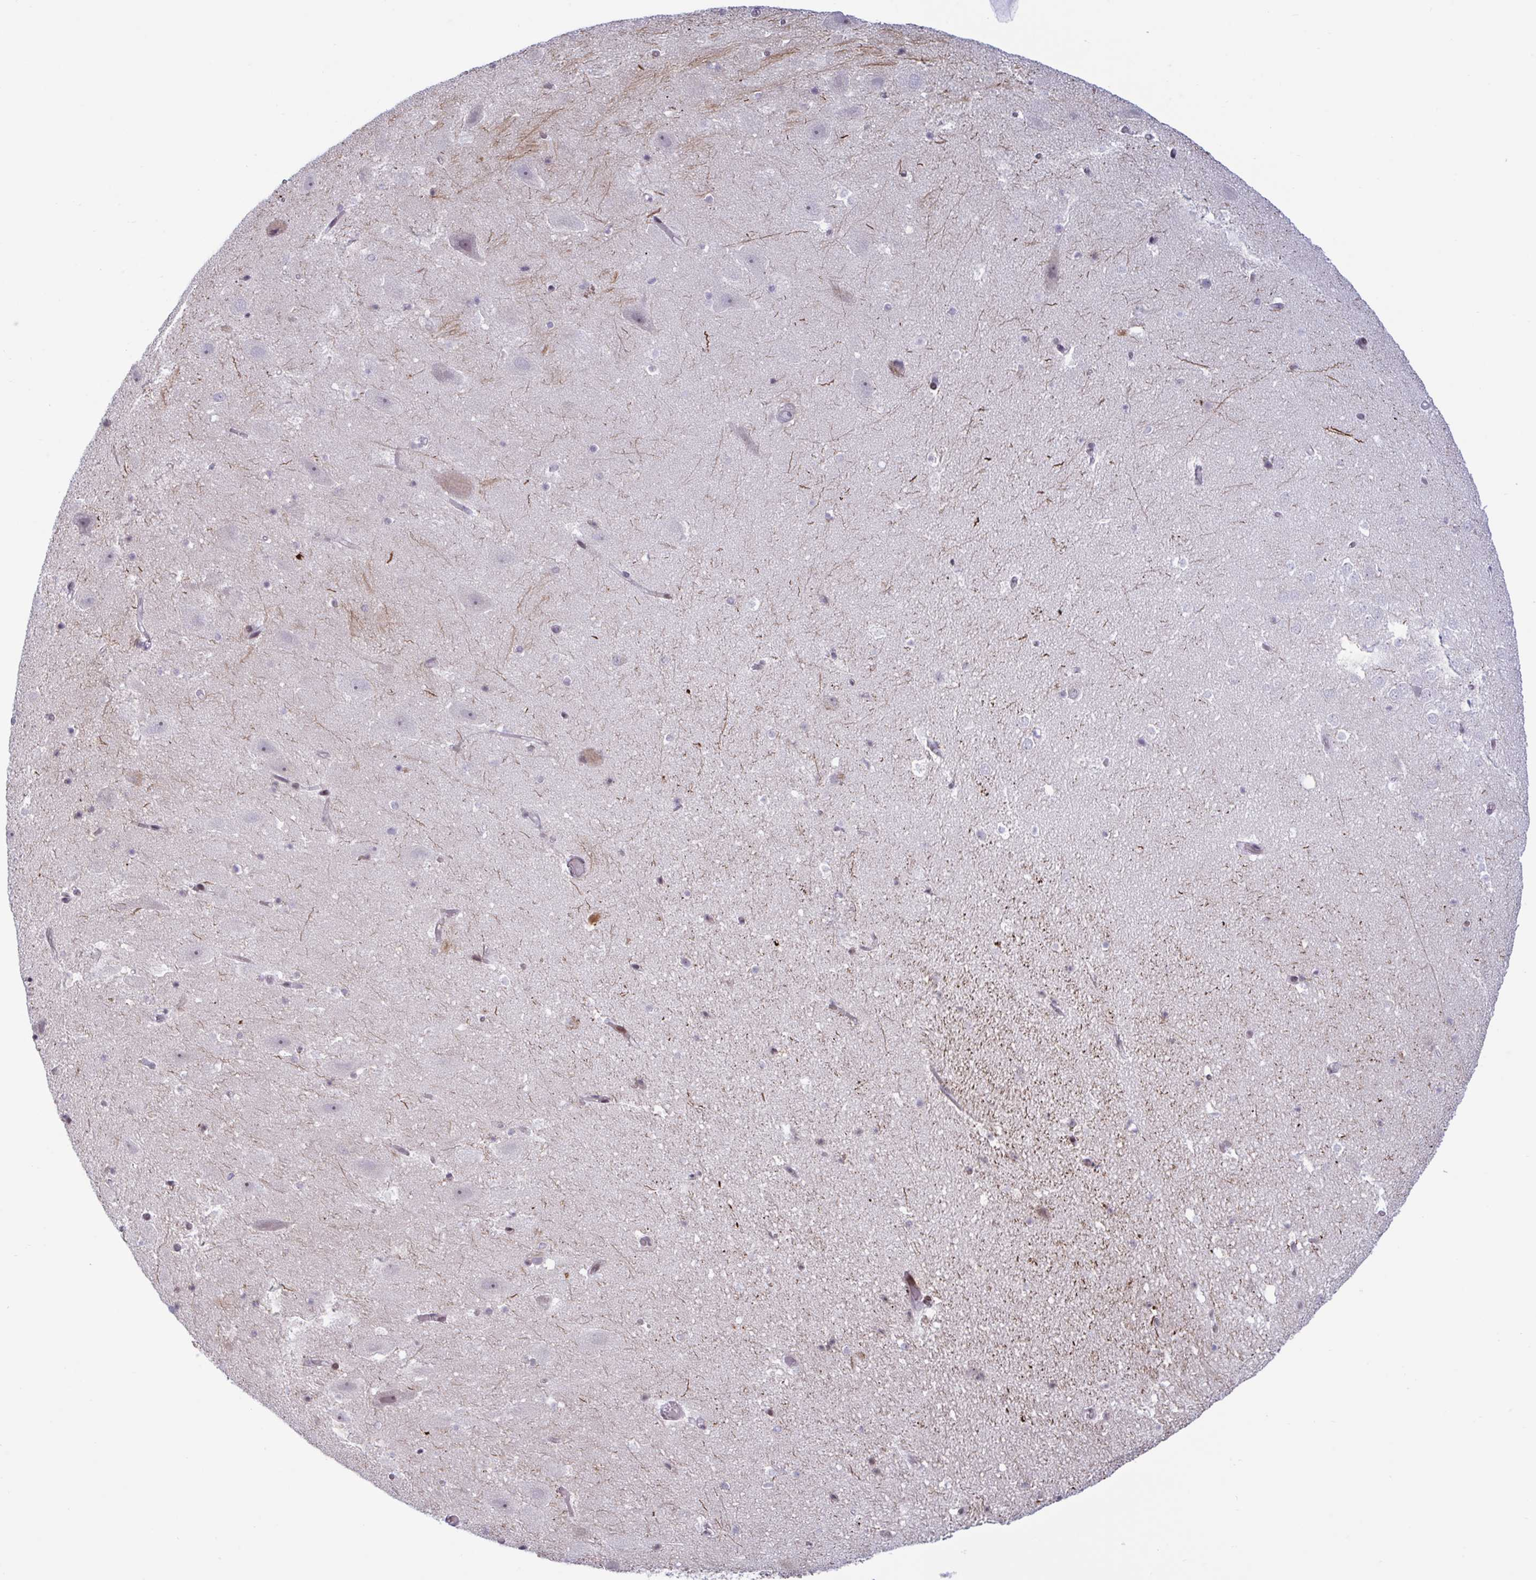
{"staining": {"intensity": "negative", "quantity": "none", "location": "none"}, "tissue": "hippocampus", "cell_type": "Glial cells", "image_type": "normal", "snomed": [{"axis": "morphology", "description": "Normal tissue, NOS"}, {"axis": "topography", "description": "Hippocampus"}], "caption": "DAB (3,3'-diaminobenzidine) immunohistochemical staining of normal human hippocampus reveals no significant expression in glial cells. (Immunohistochemistry, brightfield microscopy, high magnification).", "gene": "NAA30", "patient": {"sex": "female", "age": 42}}